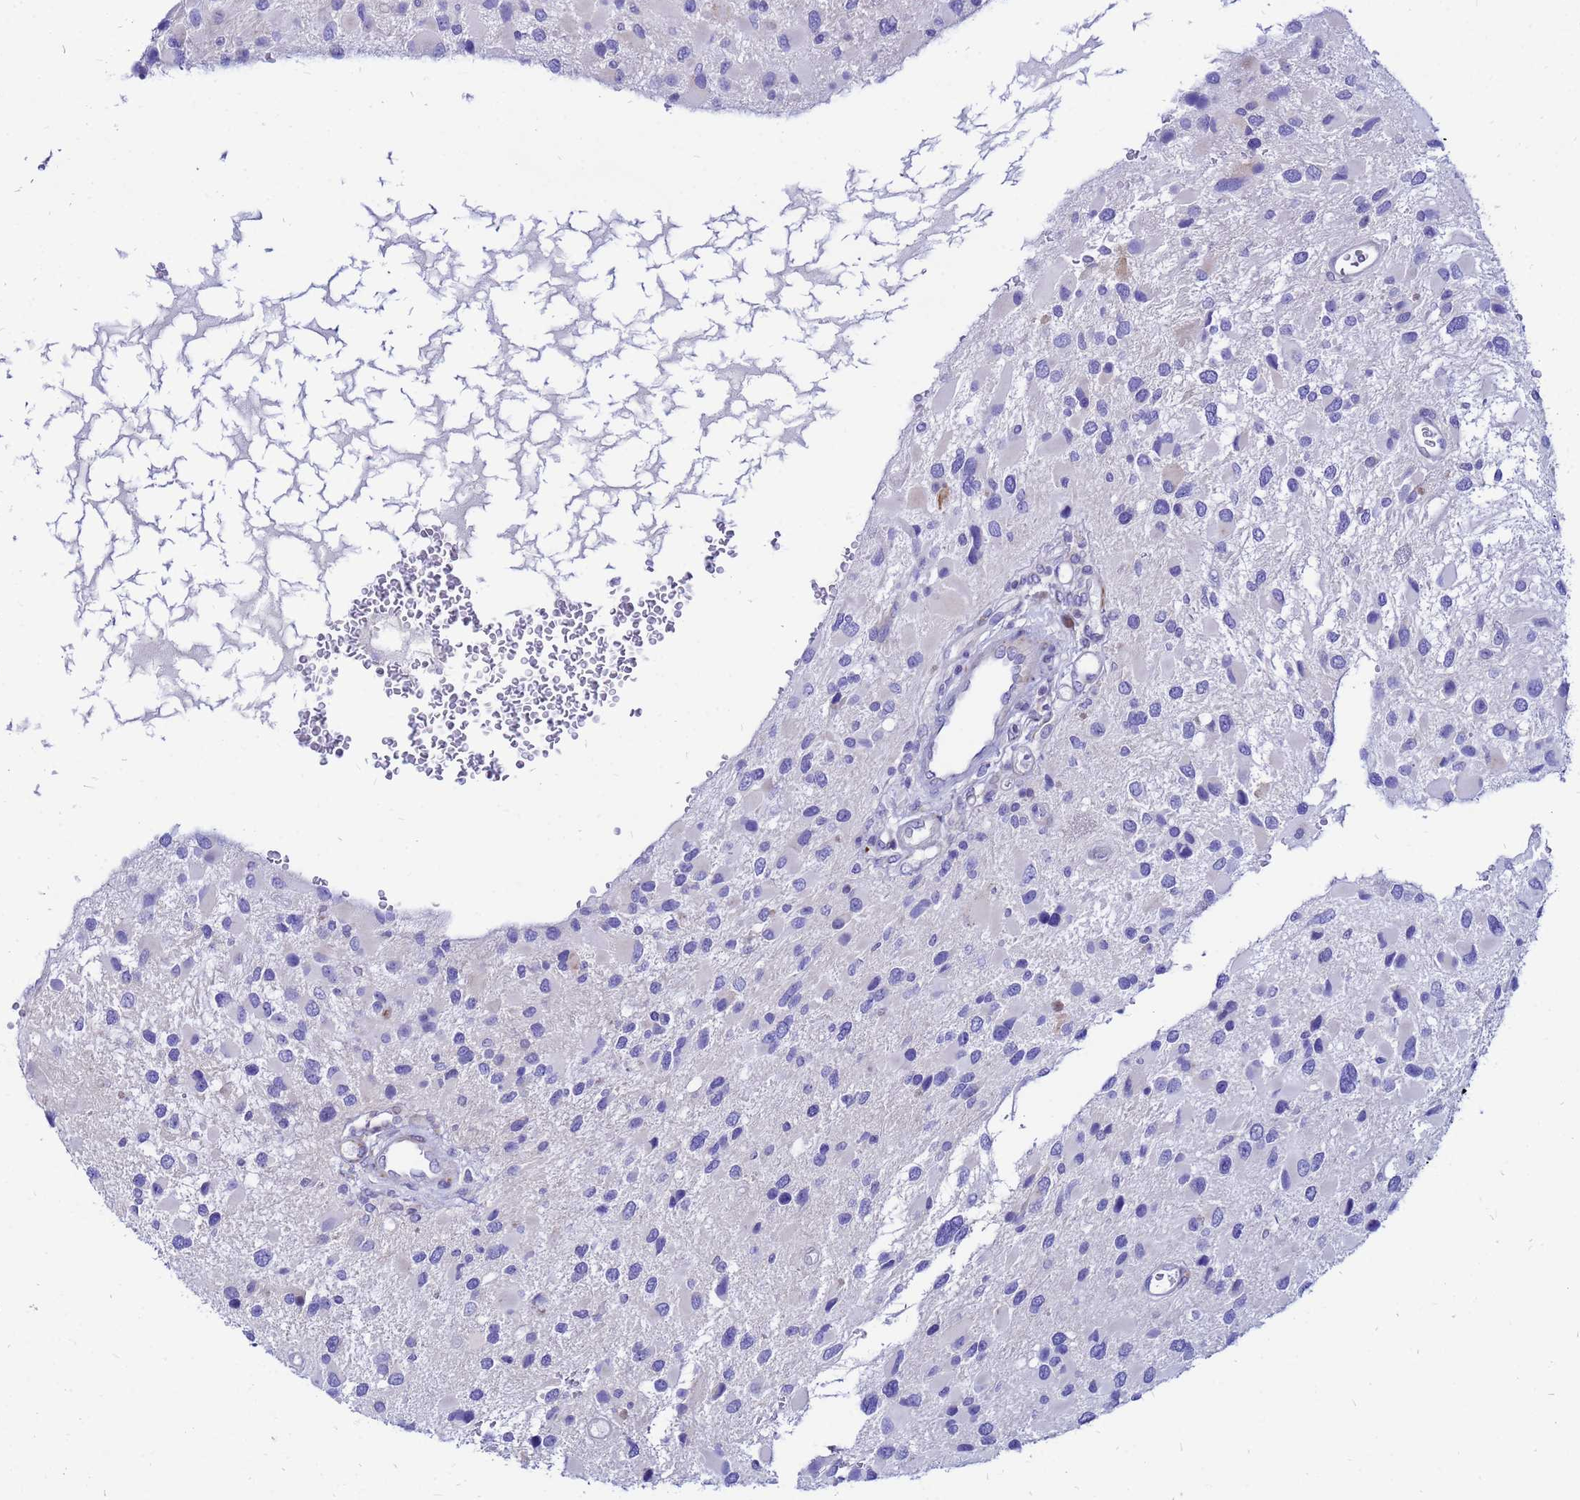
{"staining": {"intensity": "negative", "quantity": "none", "location": "none"}, "tissue": "glioma", "cell_type": "Tumor cells", "image_type": "cancer", "snomed": [{"axis": "morphology", "description": "Glioma, malignant, High grade"}, {"axis": "topography", "description": "Brain"}], "caption": "A histopathology image of malignant high-grade glioma stained for a protein reveals no brown staining in tumor cells.", "gene": "FHIP1A", "patient": {"sex": "male", "age": 53}}